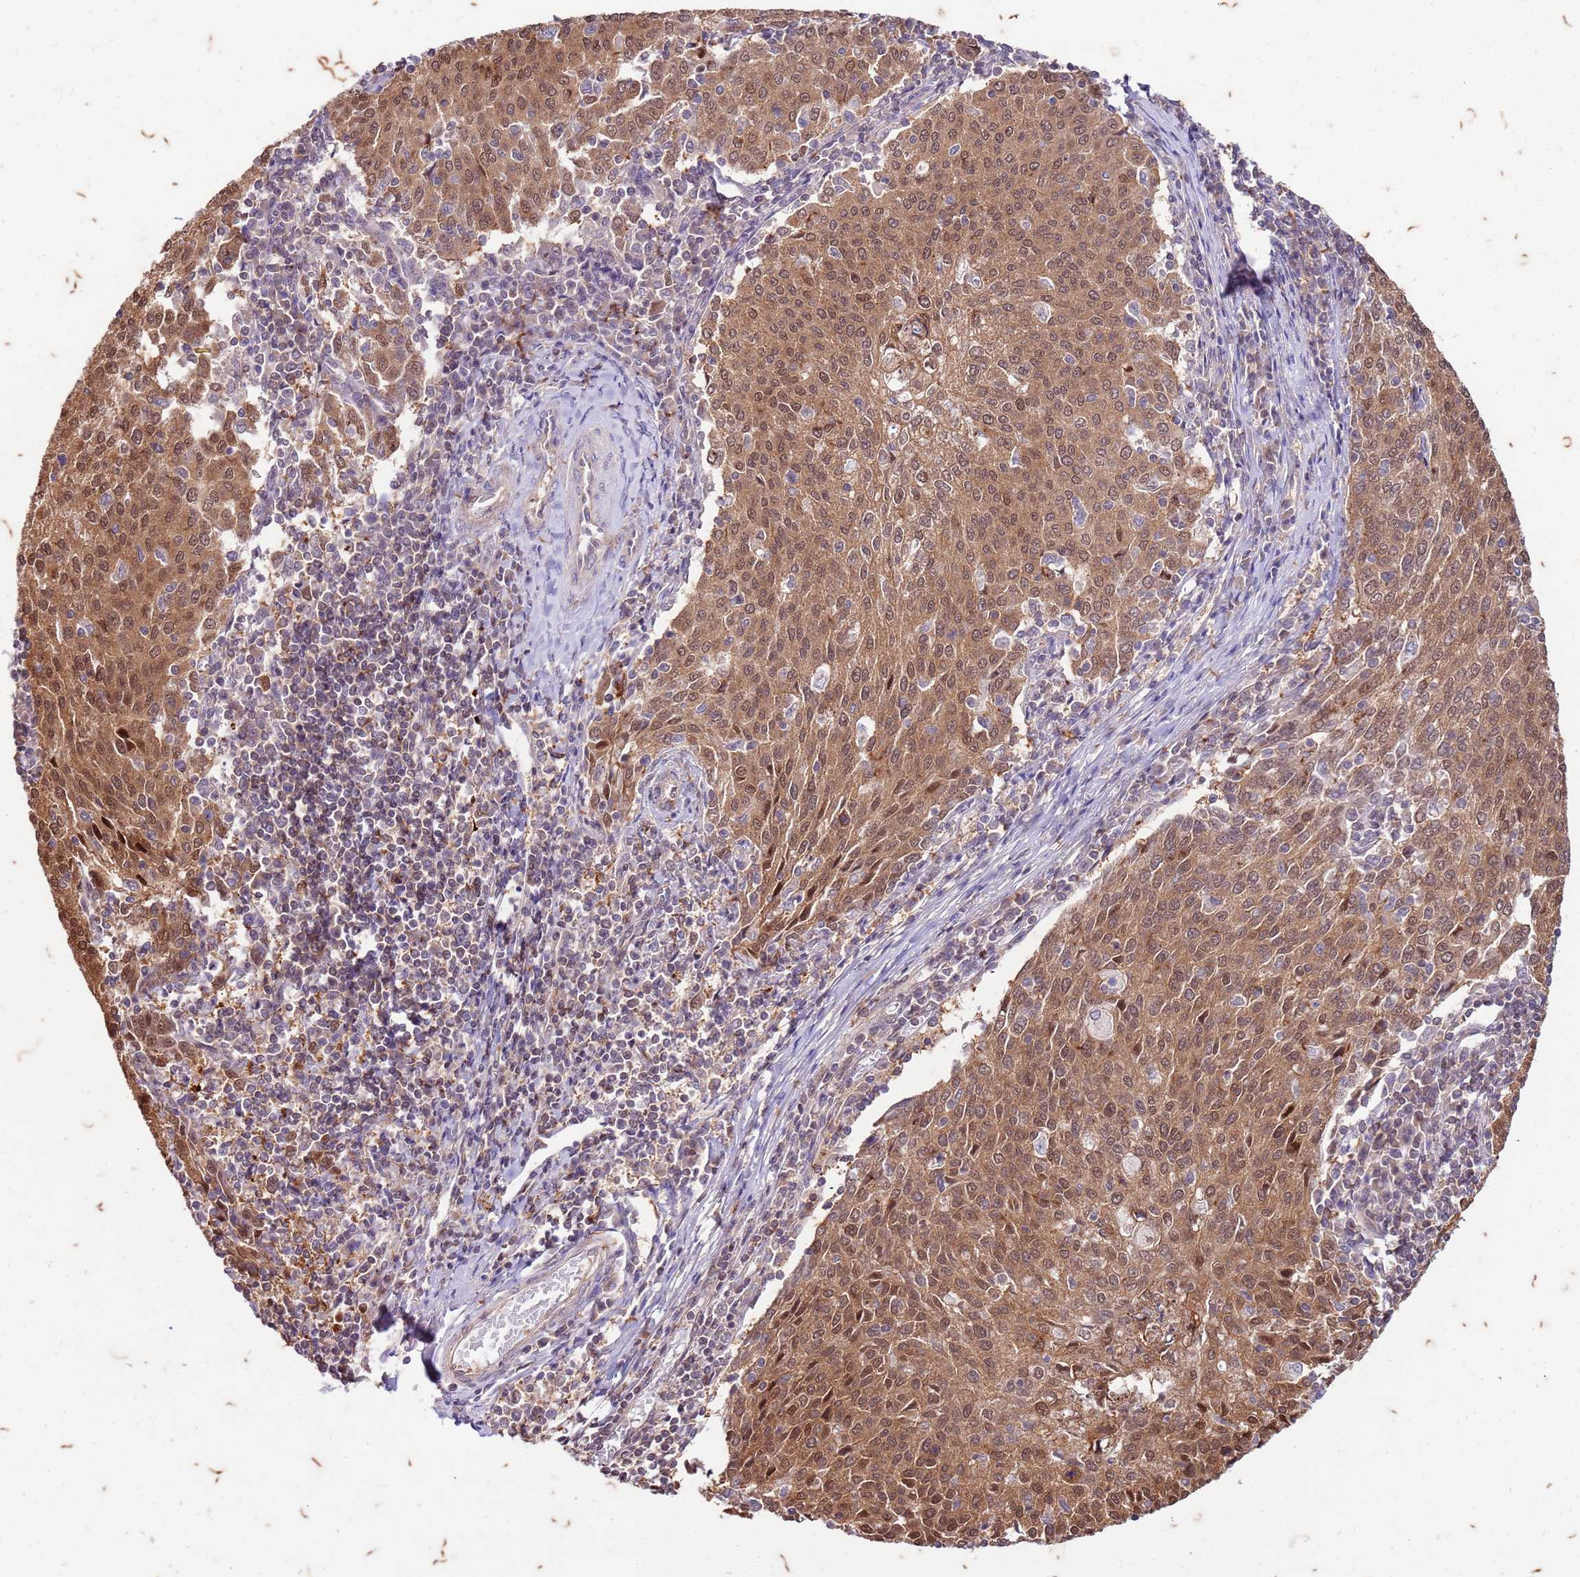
{"staining": {"intensity": "moderate", "quantity": ">75%", "location": "cytoplasmic/membranous,nuclear"}, "tissue": "cervical cancer", "cell_type": "Tumor cells", "image_type": "cancer", "snomed": [{"axis": "morphology", "description": "Squamous cell carcinoma, NOS"}, {"axis": "topography", "description": "Cervix"}], "caption": "Cervical squamous cell carcinoma stained with immunohistochemistry (IHC) displays moderate cytoplasmic/membranous and nuclear staining in about >75% of tumor cells.", "gene": "RAPGEF3", "patient": {"sex": "female", "age": 46}}